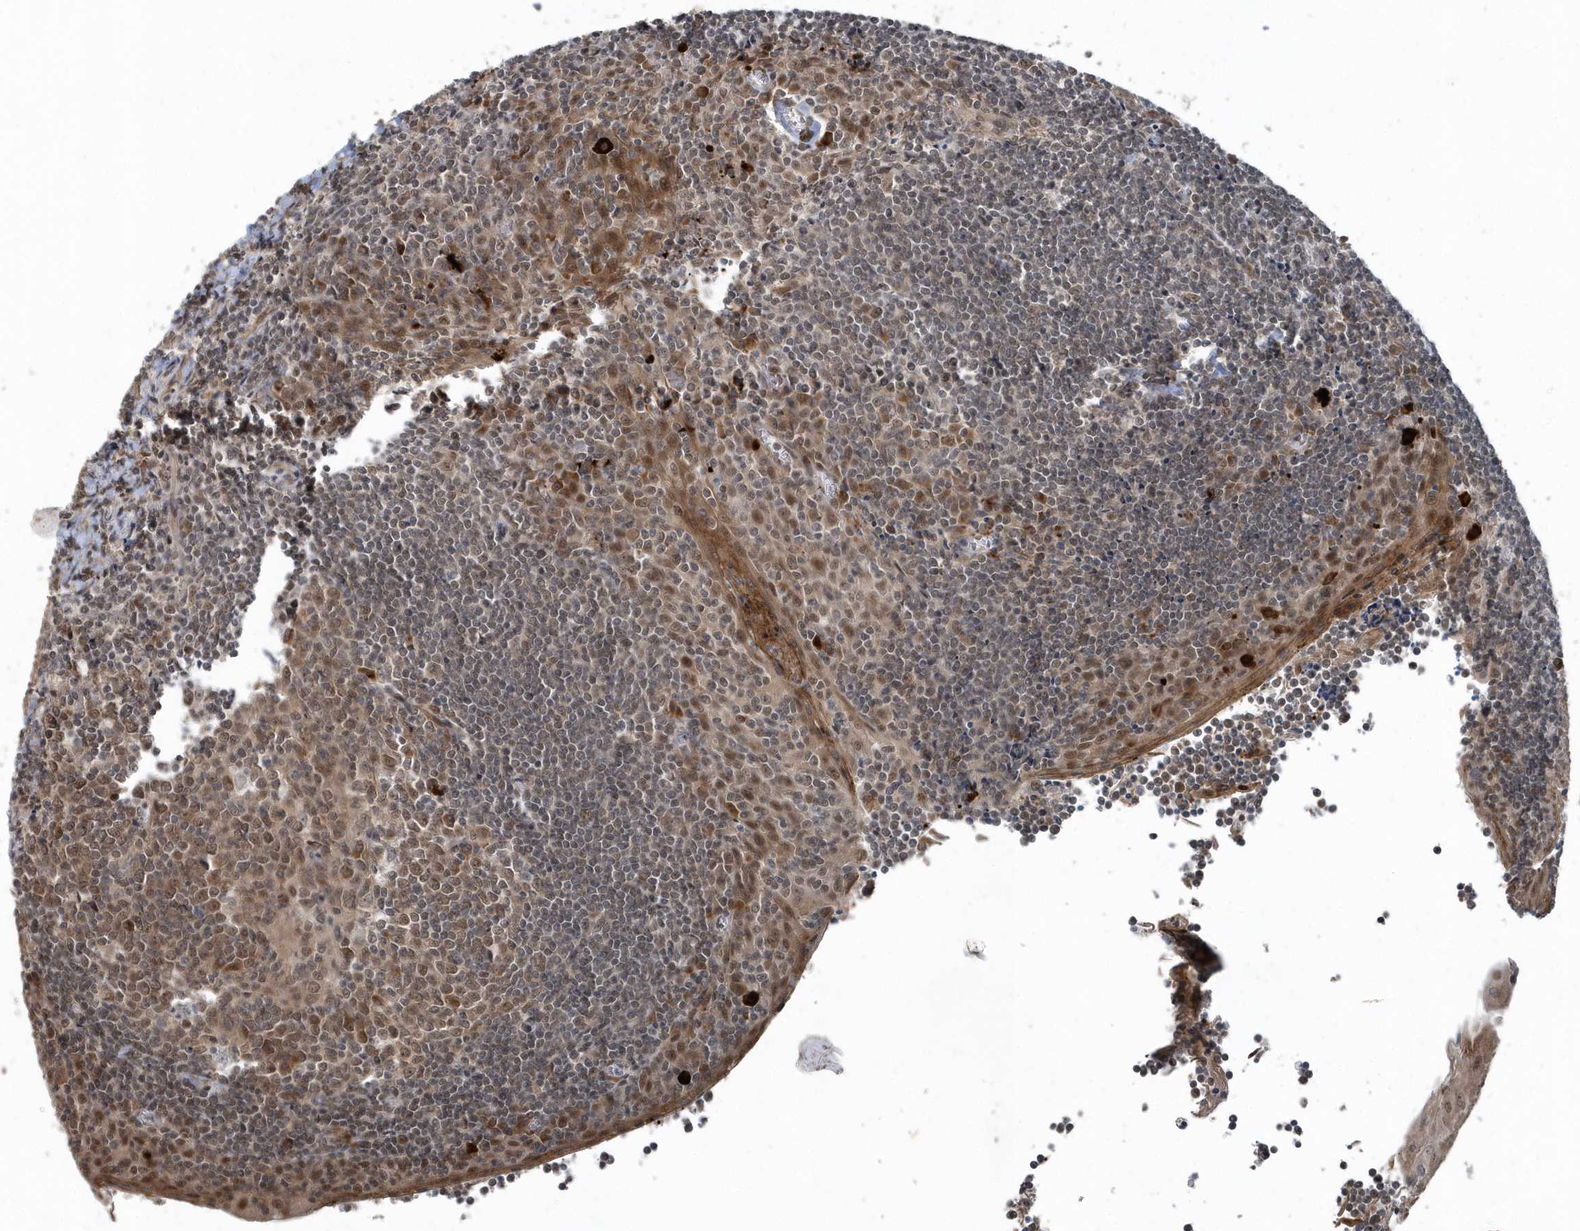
{"staining": {"intensity": "moderate", "quantity": ">75%", "location": "nuclear"}, "tissue": "tonsil", "cell_type": "Germinal center cells", "image_type": "normal", "snomed": [{"axis": "morphology", "description": "Normal tissue, NOS"}, {"axis": "topography", "description": "Tonsil"}], "caption": "The photomicrograph demonstrates immunohistochemical staining of unremarkable tonsil. There is moderate nuclear staining is appreciated in about >75% of germinal center cells. The staining was performed using DAB (3,3'-diaminobenzidine), with brown indicating positive protein expression. Nuclei are stained blue with hematoxylin.", "gene": "QTRT2", "patient": {"sex": "male", "age": 27}}